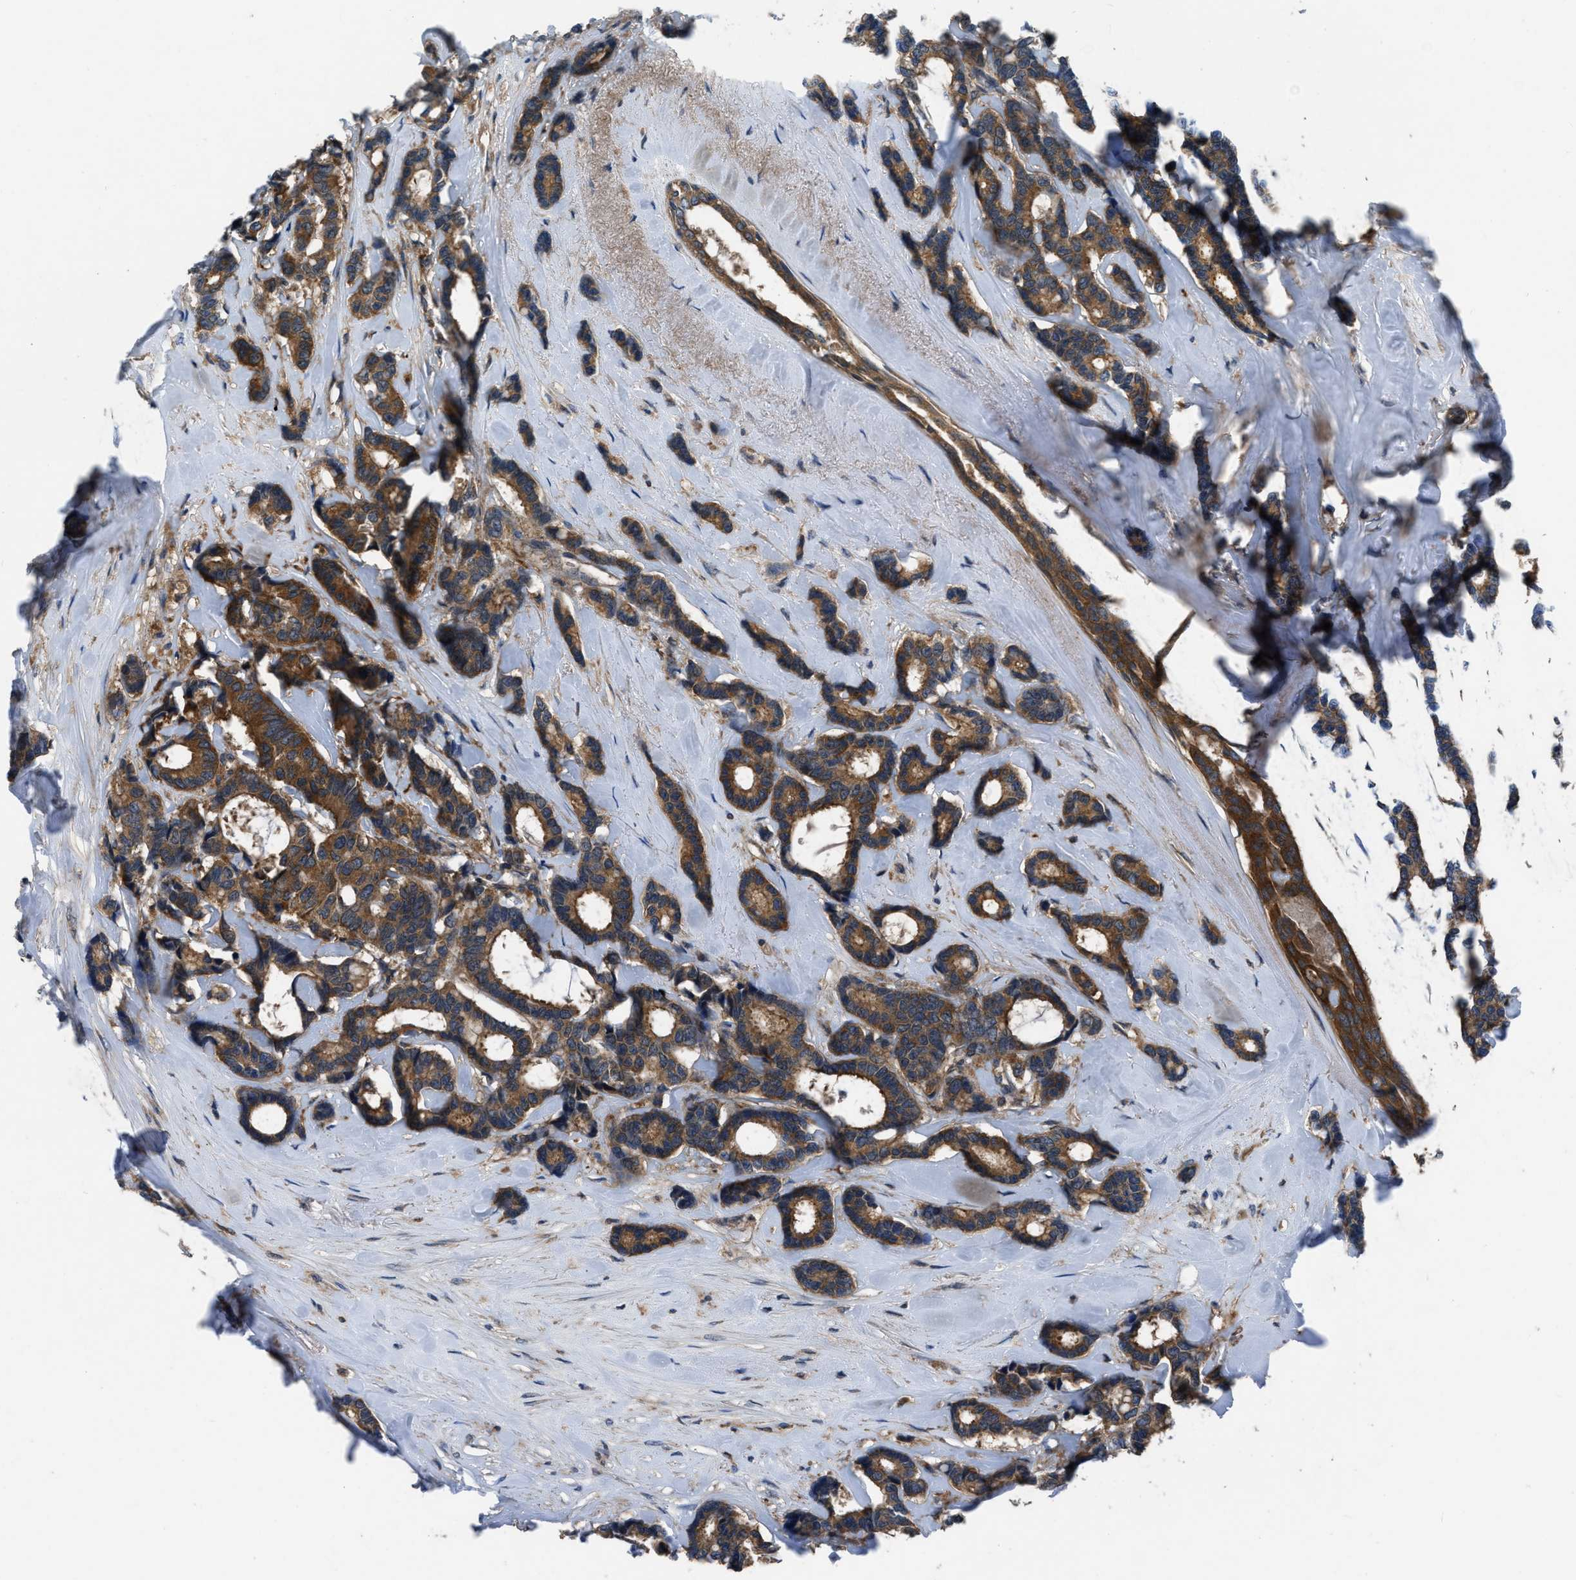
{"staining": {"intensity": "strong", "quantity": ">75%", "location": "cytoplasmic/membranous"}, "tissue": "breast cancer", "cell_type": "Tumor cells", "image_type": "cancer", "snomed": [{"axis": "morphology", "description": "Duct carcinoma"}, {"axis": "topography", "description": "Breast"}], "caption": "The image exhibits staining of breast invasive ductal carcinoma, revealing strong cytoplasmic/membranous protein staining (brown color) within tumor cells. (DAB (3,3'-diaminobenzidine) = brown stain, brightfield microscopy at high magnification).", "gene": "USP25", "patient": {"sex": "female", "age": 87}}